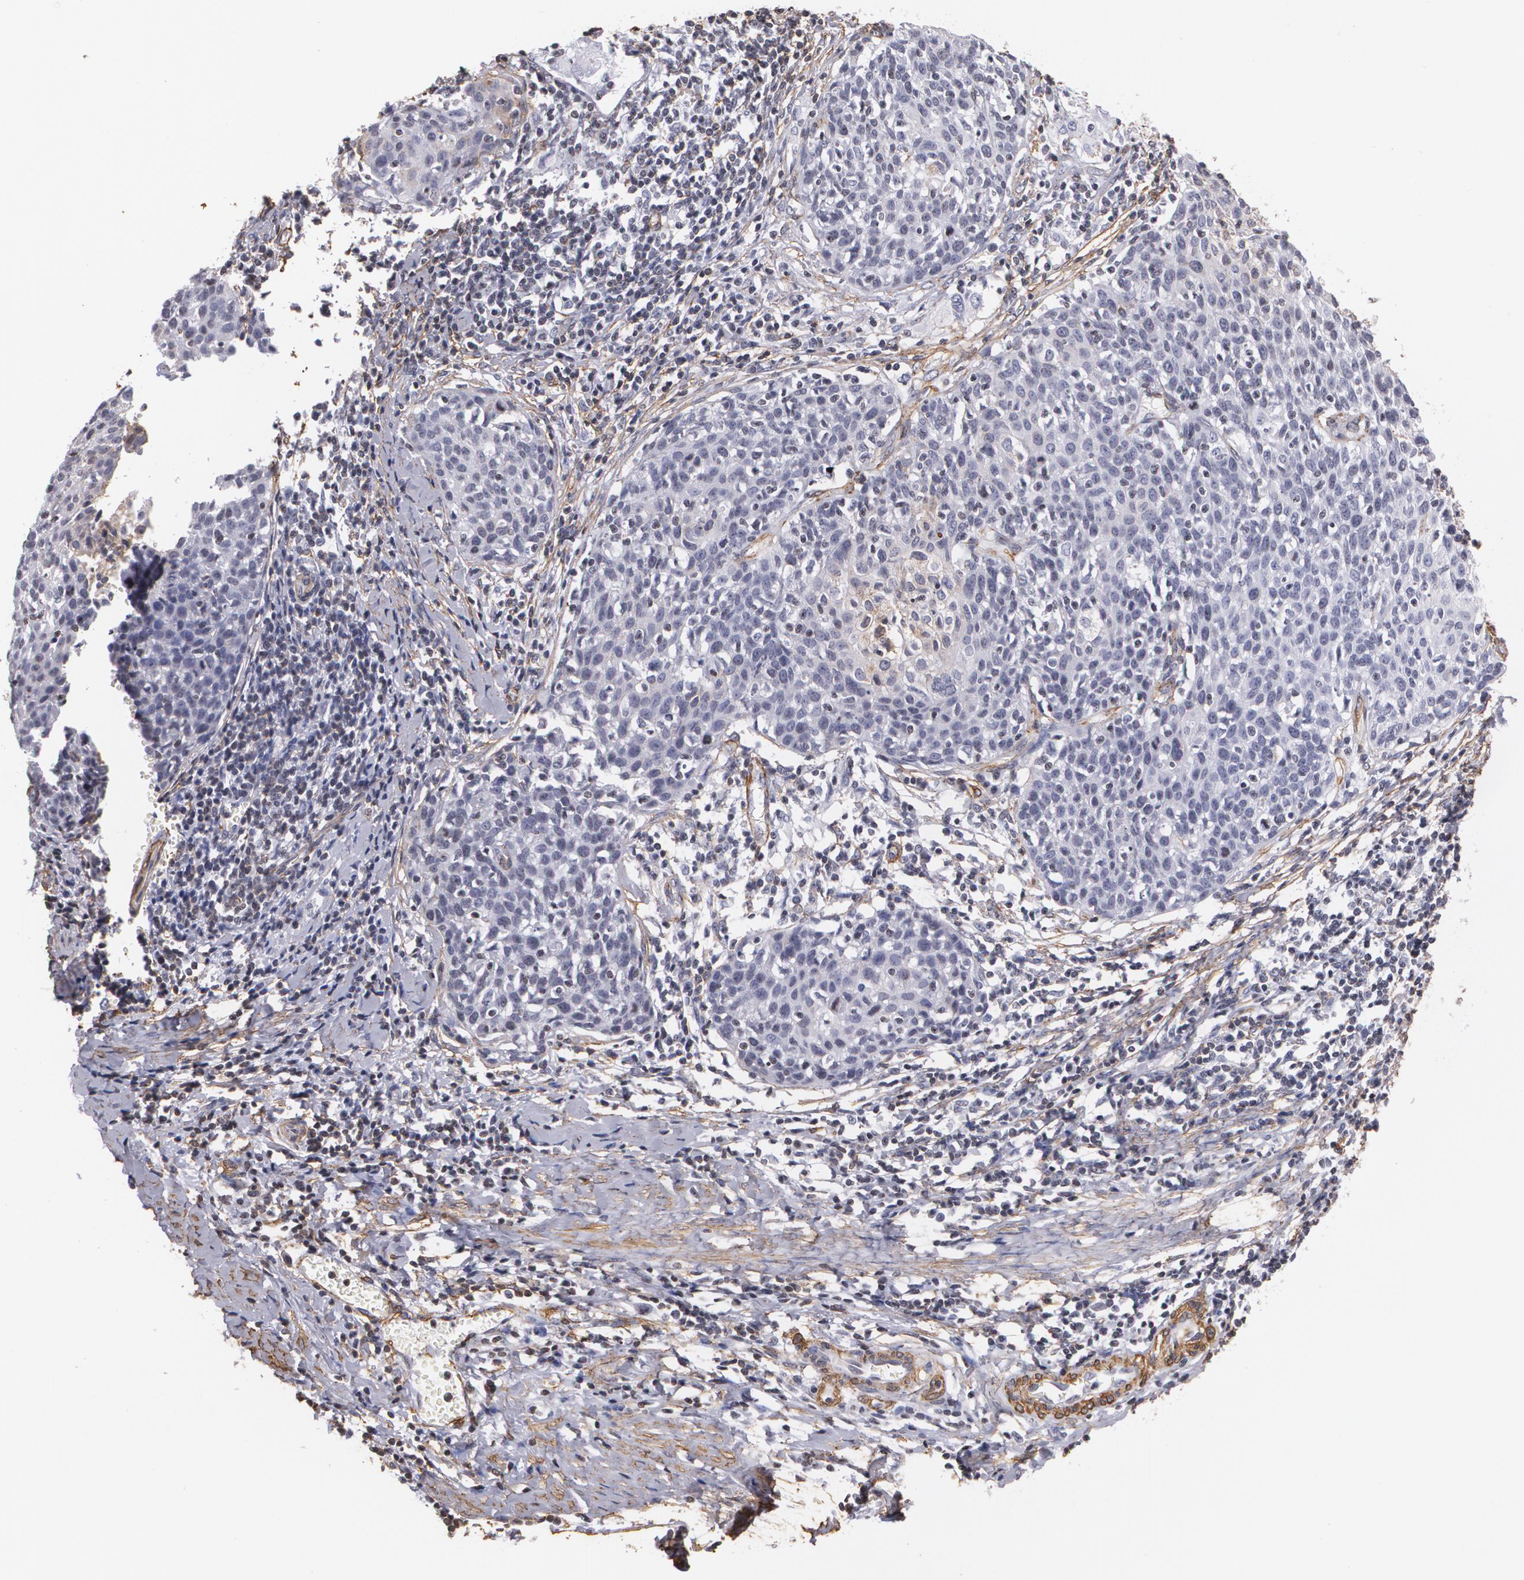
{"staining": {"intensity": "negative", "quantity": "none", "location": "none"}, "tissue": "cervical cancer", "cell_type": "Tumor cells", "image_type": "cancer", "snomed": [{"axis": "morphology", "description": "Squamous cell carcinoma, NOS"}, {"axis": "topography", "description": "Cervix"}], "caption": "The photomicrograph exhibits no staining of tumor cells in squamous cell carcinoma (cervical).", "gene": "VAMP1", "patient": {"sex": "female", "age": 38}}